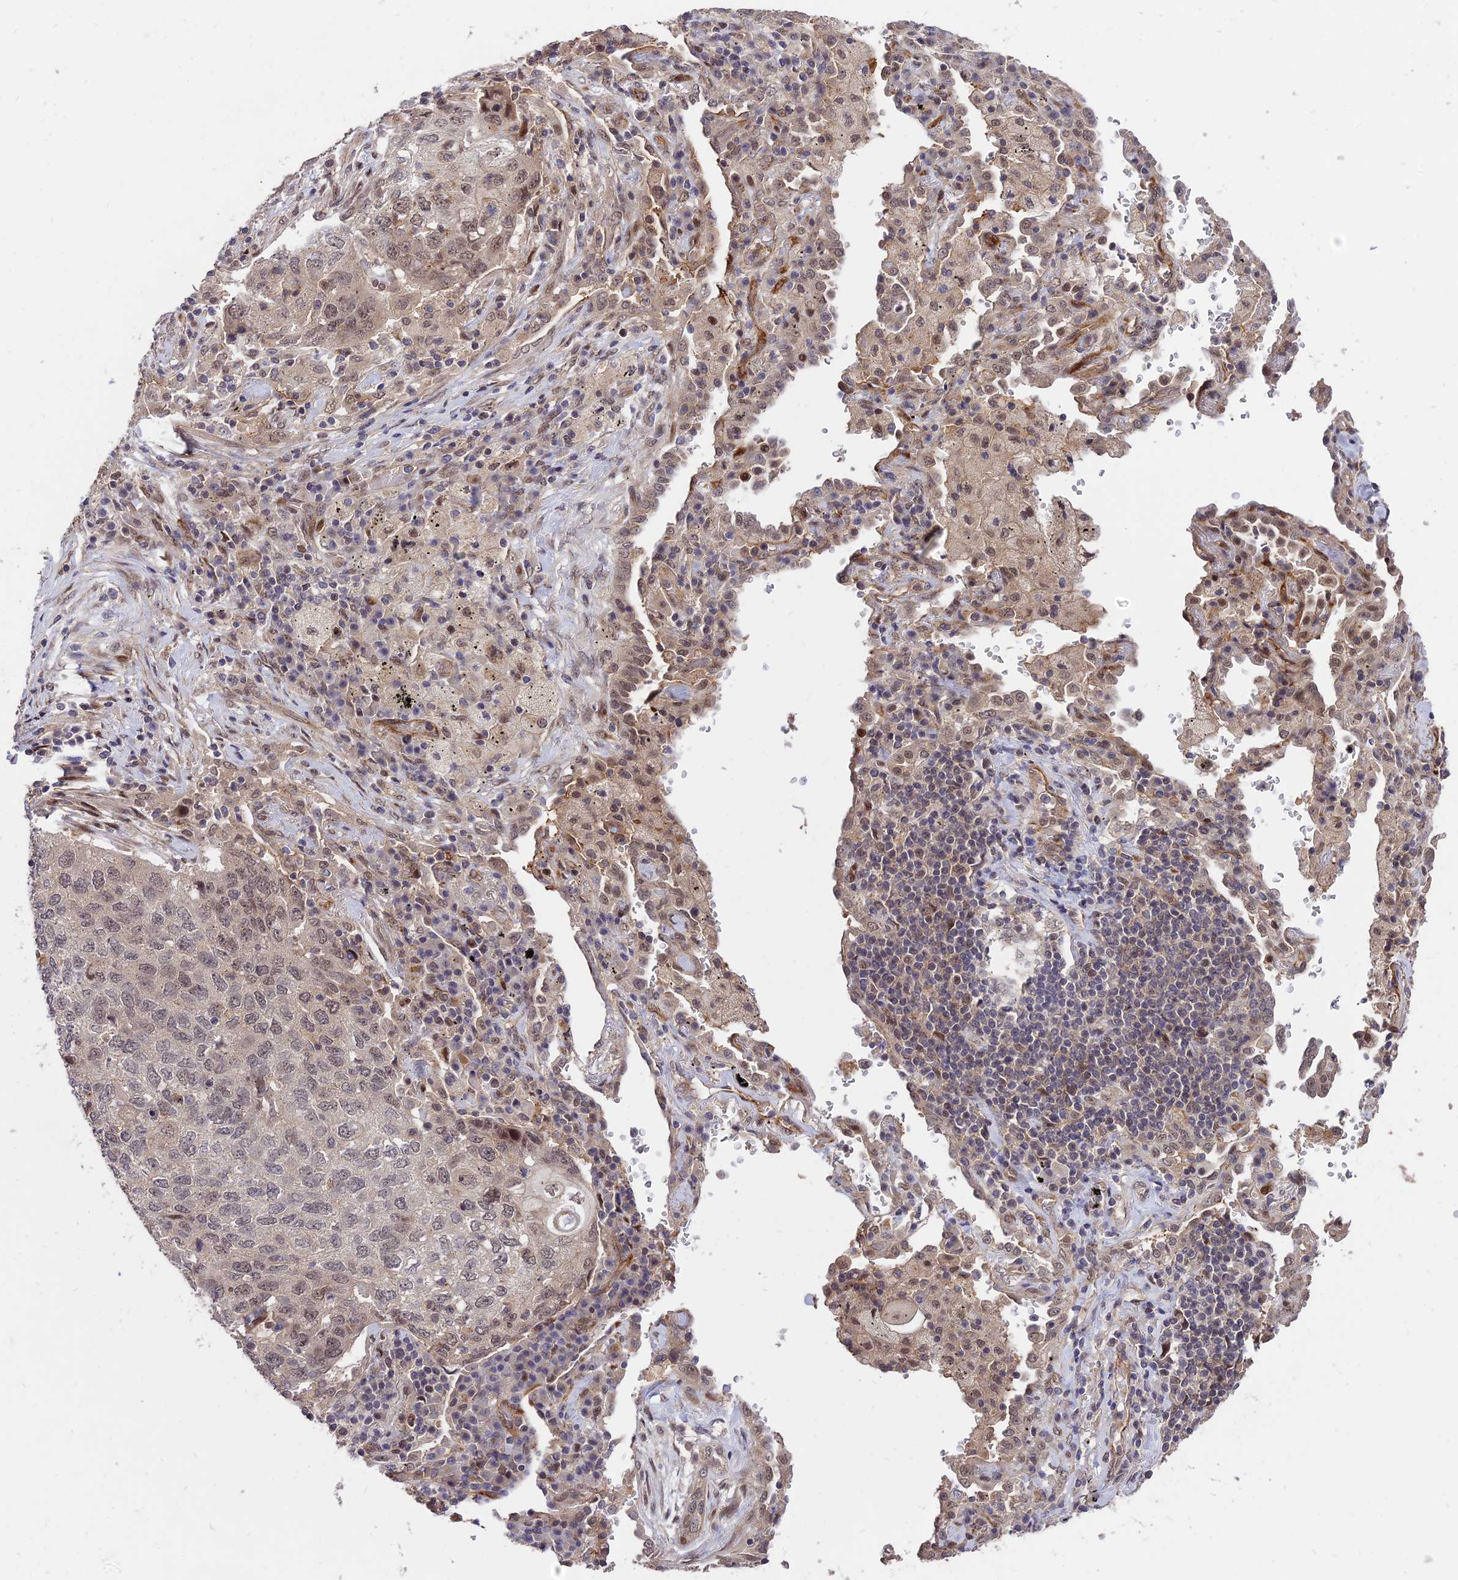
{"staining": {"intensity": "weak", "quantity": ">75%", "location": "nuclear"}, "tissue": "lung cancer", "cell_type": "Tumor cells", "image_type": "cancer", "snomed": [{"axis": "morphology", "description": "Squamous cell carcinoma, NOS"}, {"axis": "topography", "description": "Lung"}], "caption": "Weak nuclear expression for a protein is present in approximately >75% of tumor cells of lung squamous cell carcinoma using immunohistochemistry.", "gene": "ZNF85", "patient": {"sex": "female", "age": 63}}